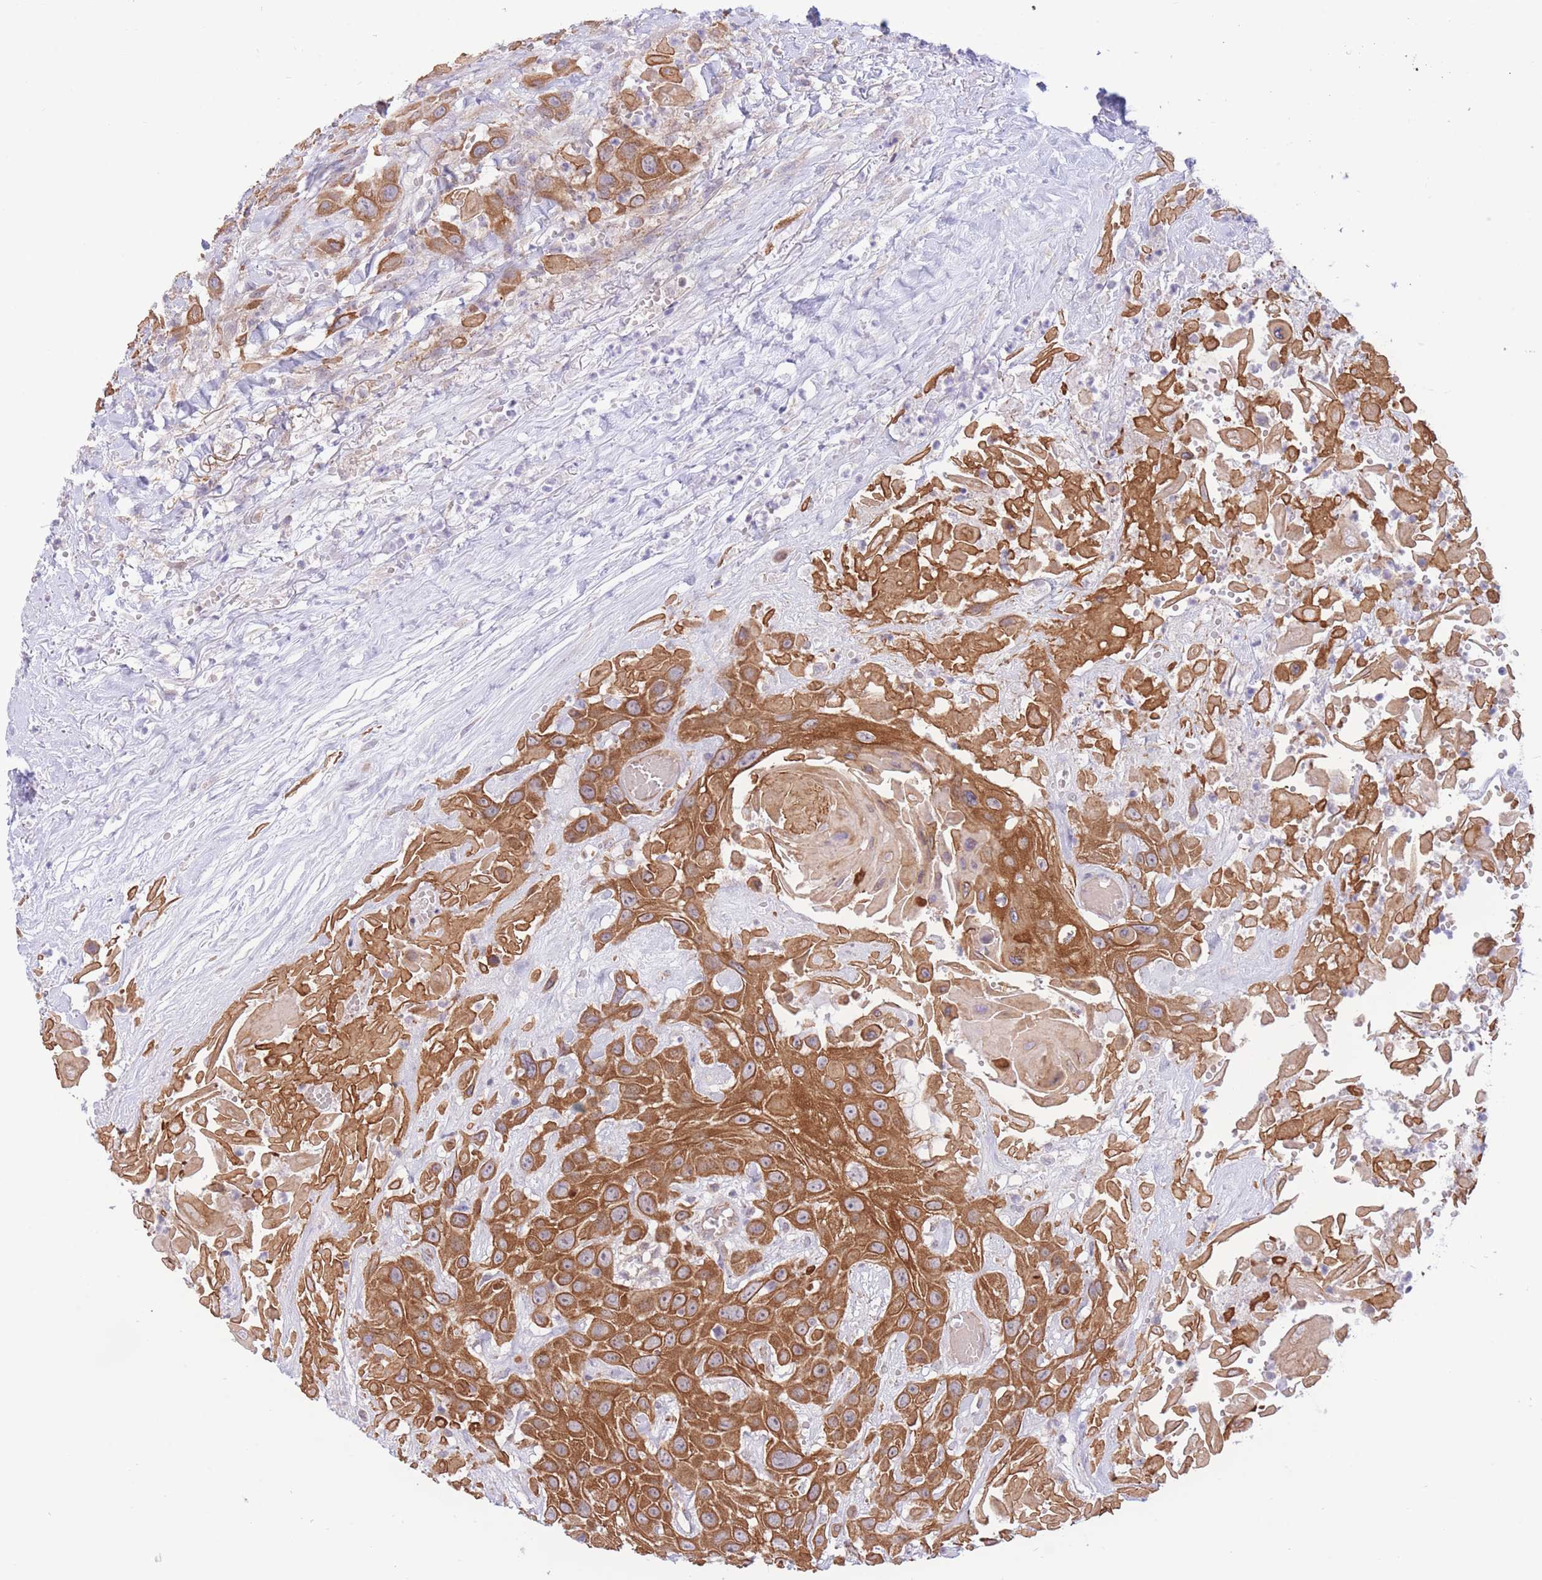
{"staining": {"intensity": "strong", "quantity": ">75%", "location": "cytoplasmic/membranous"}, "tissue": "head and neck cancer", "cell_type": "Tumor cells", "image_type": "cancer", "snomed": [{"axis": "morphology", "description": "Squamous cell carcinoma, NOS"}, {"axis": "topography", "description": "Head-Neck"}], "caption": "Head and neck squamous cell carcinoma tissue shows strong cytoplasmic/membranous staining in about >75% of tumor cells", "gene": "MRPS31", "patient": {"sex": "male", "age": 81}}